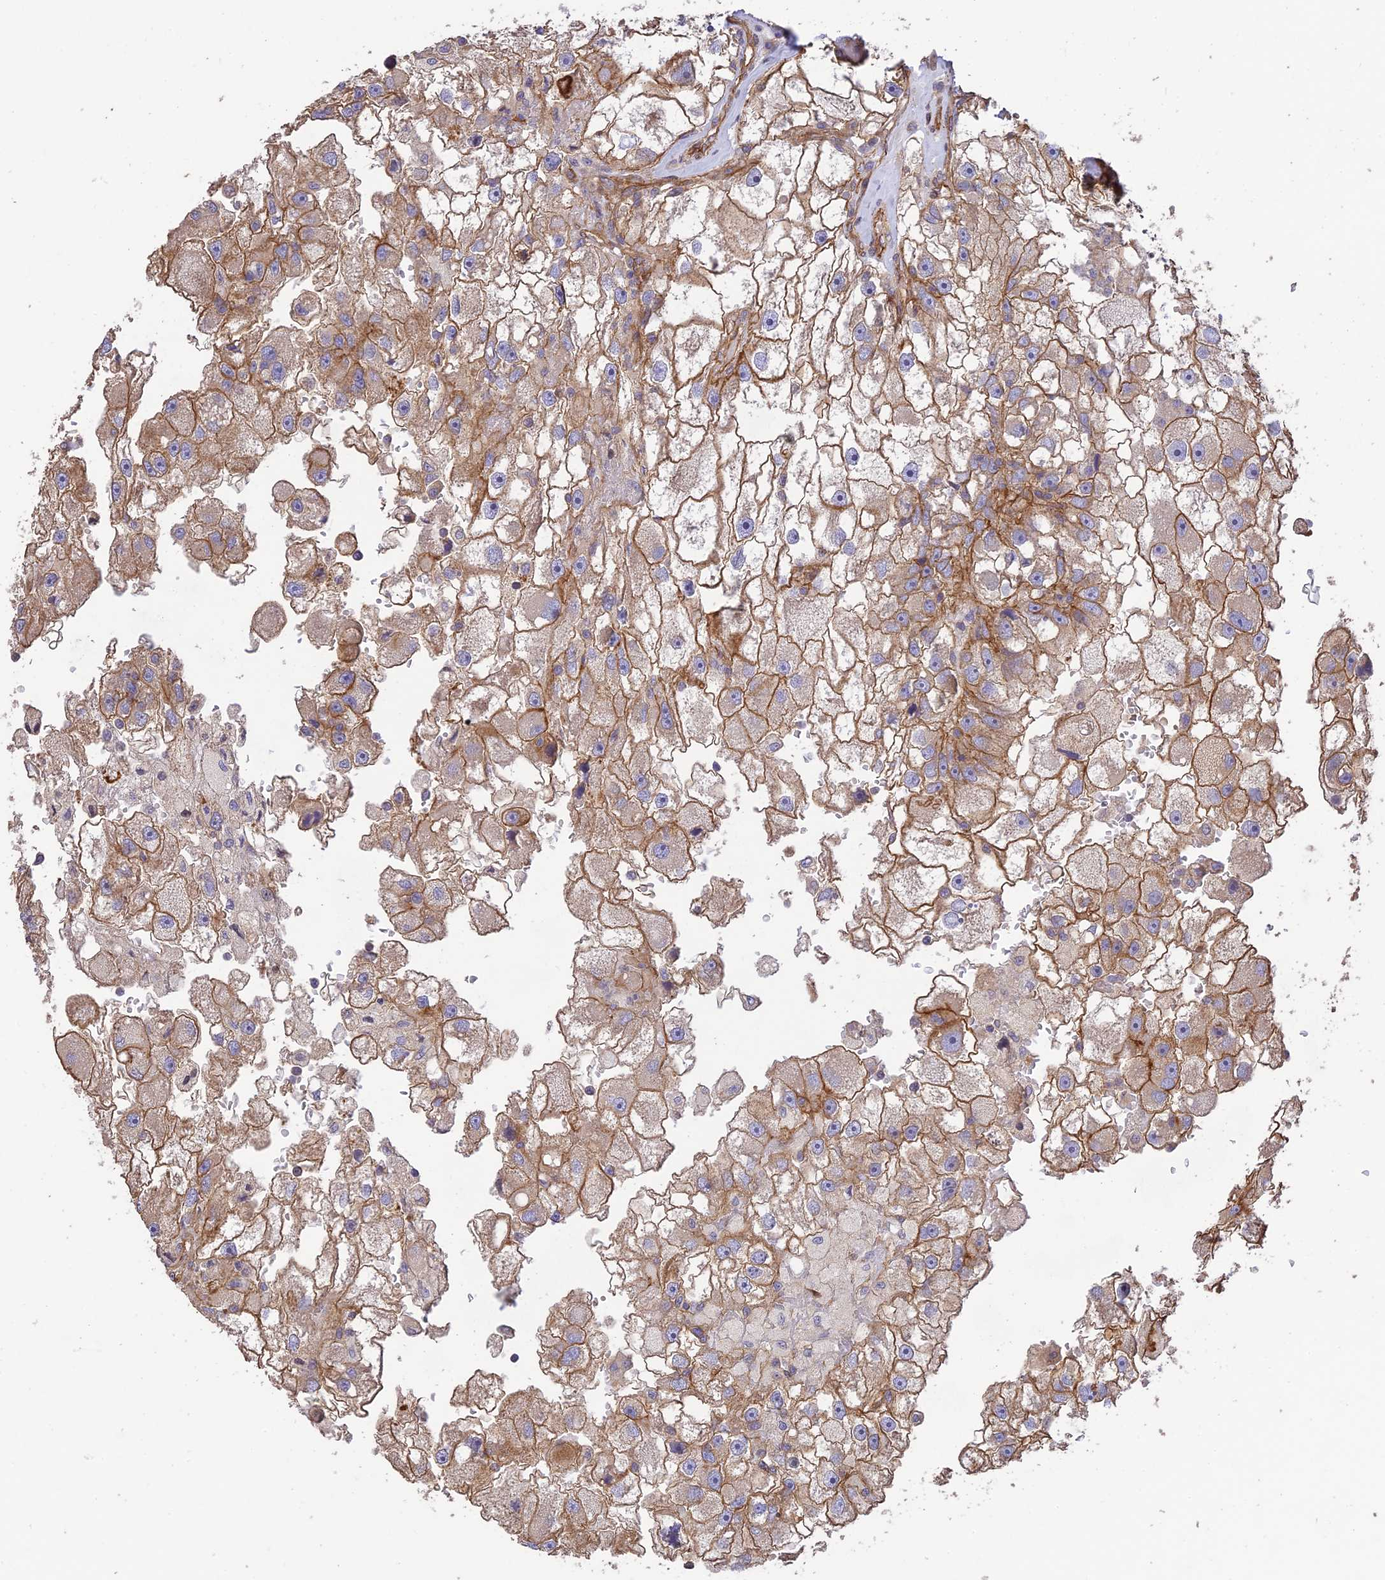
{"staining": {"intensity": "moderate", "quantity": ">75%", "location": "cytoplasmic/membranous"}, "tissue": "renal cancer", "cell_type": "Tumor cells", "image_type": "cancer", "snomed": [{"axis": "morphology", "description": "Adenocarcinoma, NOS"}, {"axis": "topography", "description": "Kidney"}], "caption": "Renal cancer stained with a brown dye demonstrates moderate cytoplasmic/membranous positive positivity in about >75% of tumor cells.", "gene": "HOMER2", "patient": {"sex": "male", "age": 63}}